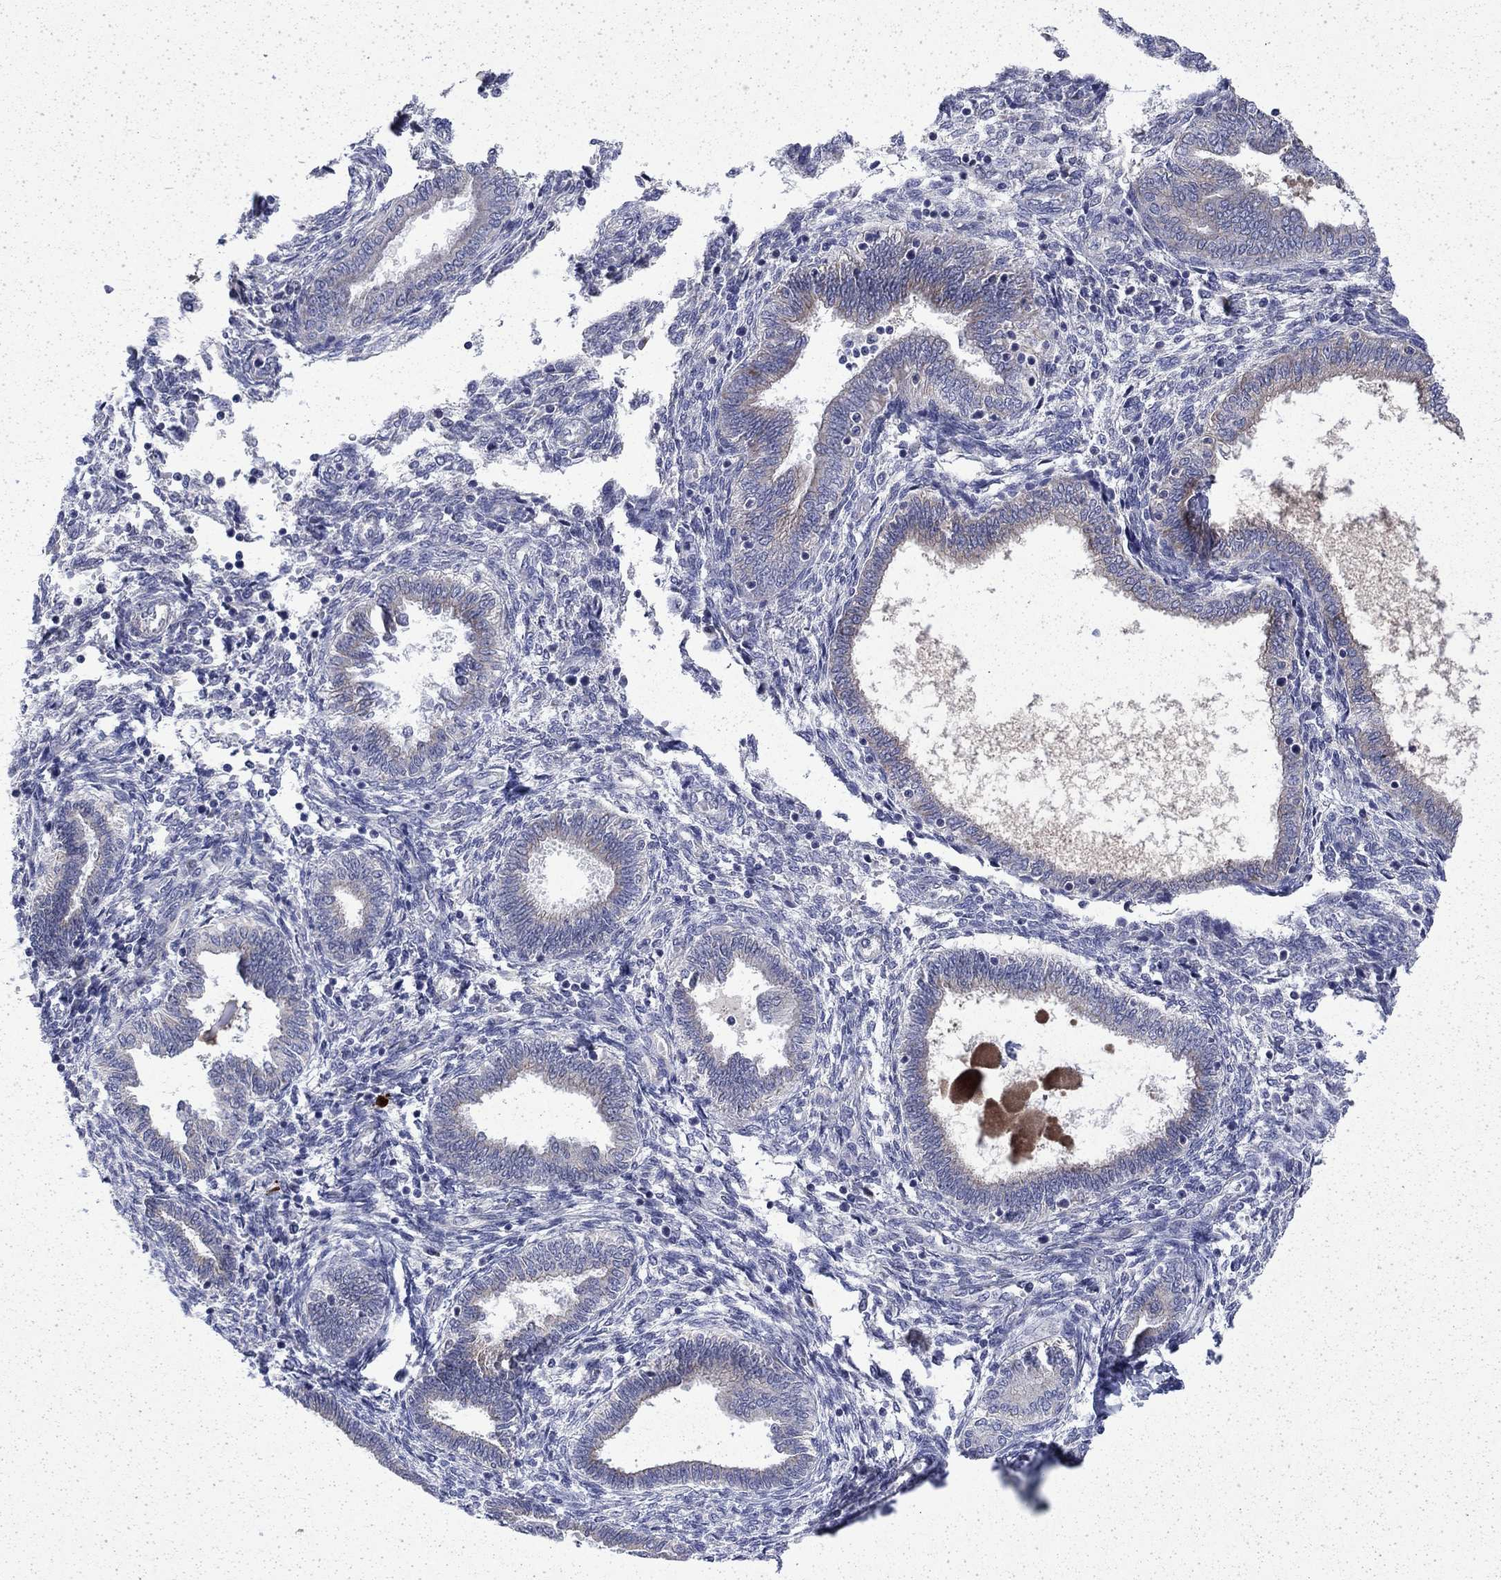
{"staining": {"intensity": "negative", "quantity": "none", "location": "none"}, "tissue": "endometrium", "cell_type": "Cells in endometrial stroma", "image_type": "normal", "snomed": [{"axis": "morphology", "description": "Normal tissue, NOS"}, {"axis": "topography", "description": "Endometrium"}], "caption": "Cells in endometrial stroma are negative for brown protein staining in unremarkable endometrium. Brightfield microscopy of IHC stained with DAB (3,3'-diaminobenzidine) (brown) and hematoxylin (blue), captured at high magnification.", "gene": "DTNA", "patient": {"sex": "female", "age": 42}}